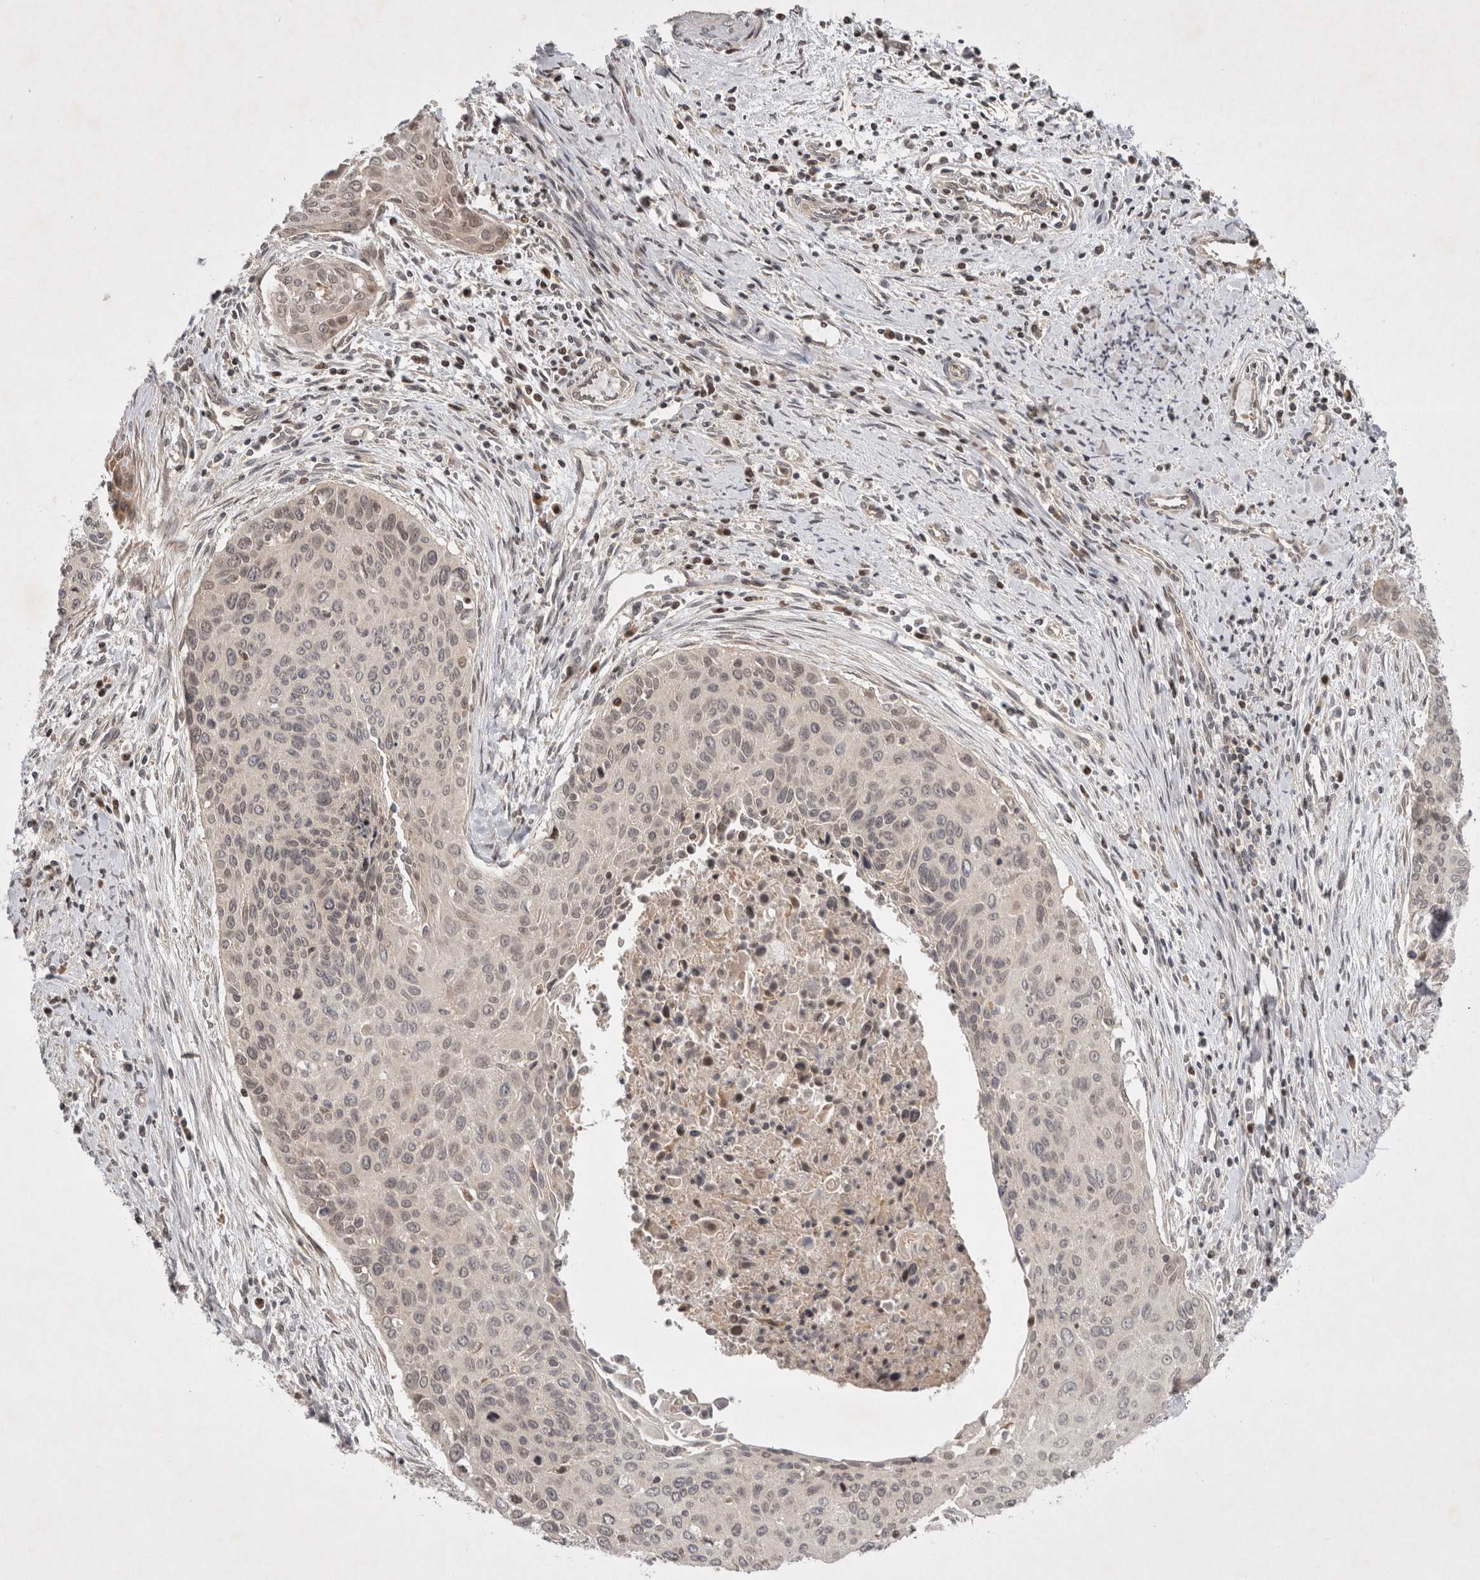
{"staining": {"intensity": "weak", "quantity": "25%-75%", "location": "nuclear"}, "tissue": "cervical cancer", "cell_type": "Tumor cells", "image_type": "cancer", "snomed": [{"axis": "morphology", "description": "Squamous cell carcinoma, NOS"}, {"axis": "topography", "description": "Cervix"}], "caption": "This histopathology image shows IHC staining of cervical cancer, with low weak nuclear positivity in approximately 25%-75% of tumor cells.", "gene": "EIF2AK1", "patient": {"sex": "female", "age": 55}}